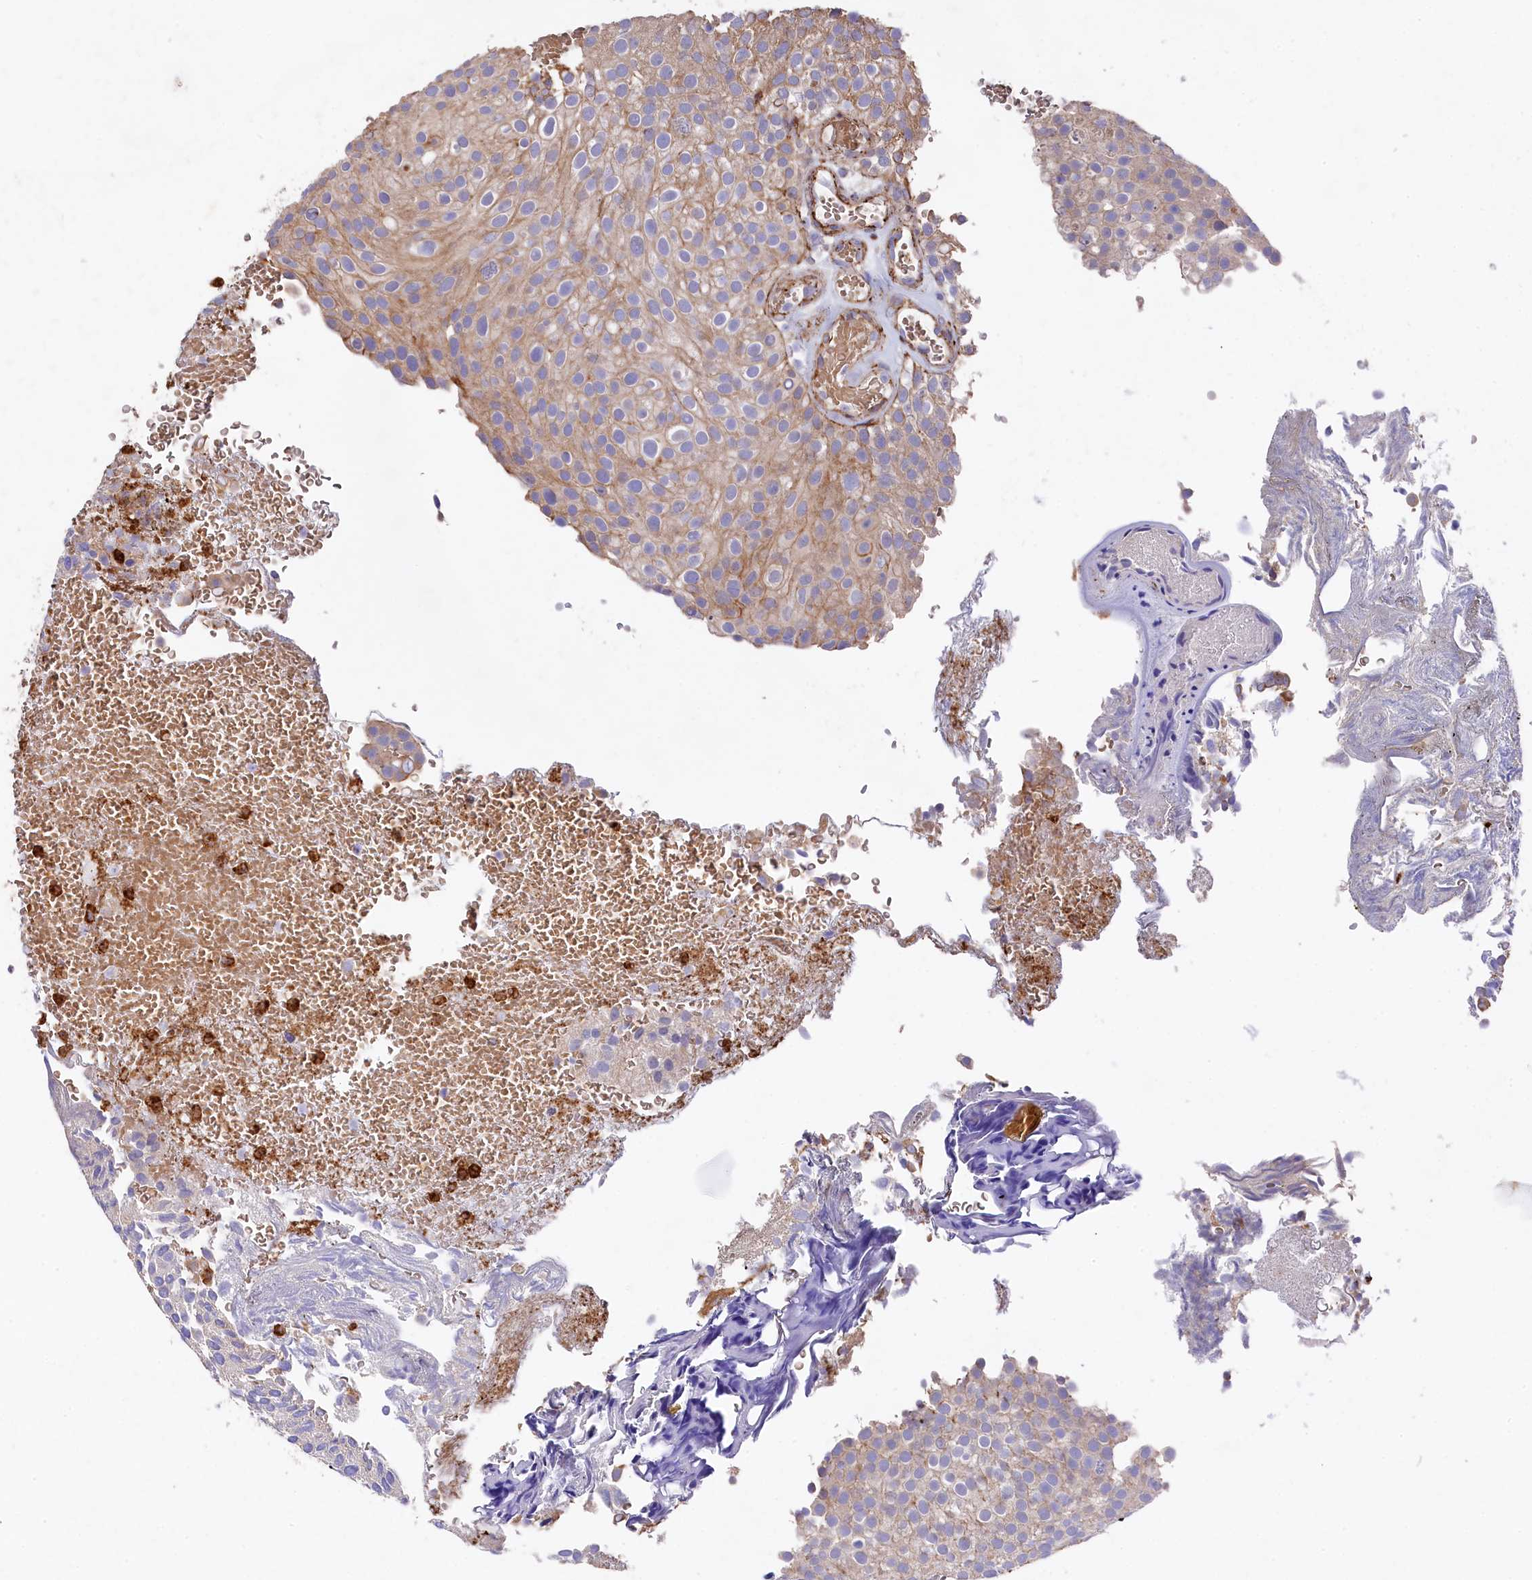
{"staining": {"intensity": "negative", "quantity": "none", "location": "none"}, "tissue": "urothelial cancer", "cell_type": "Tumor cells", "image_type": "cancer", "snomed": [{"axis": "morphology", "description": "Urothelial carcinoma, Low grade"}, {"axis": "topography", "description": "Urinary bladder"}], "caption": "The immunohistochemistry micrograph has no significant positivity in tumor cells of urothelial cancer tissue. The staining is performed using DAB brown chromogen with nuclei counter-stained in using hematoxylin.", "gene": "RAPSN", "patient": {"sex": "male", "age": 78}}